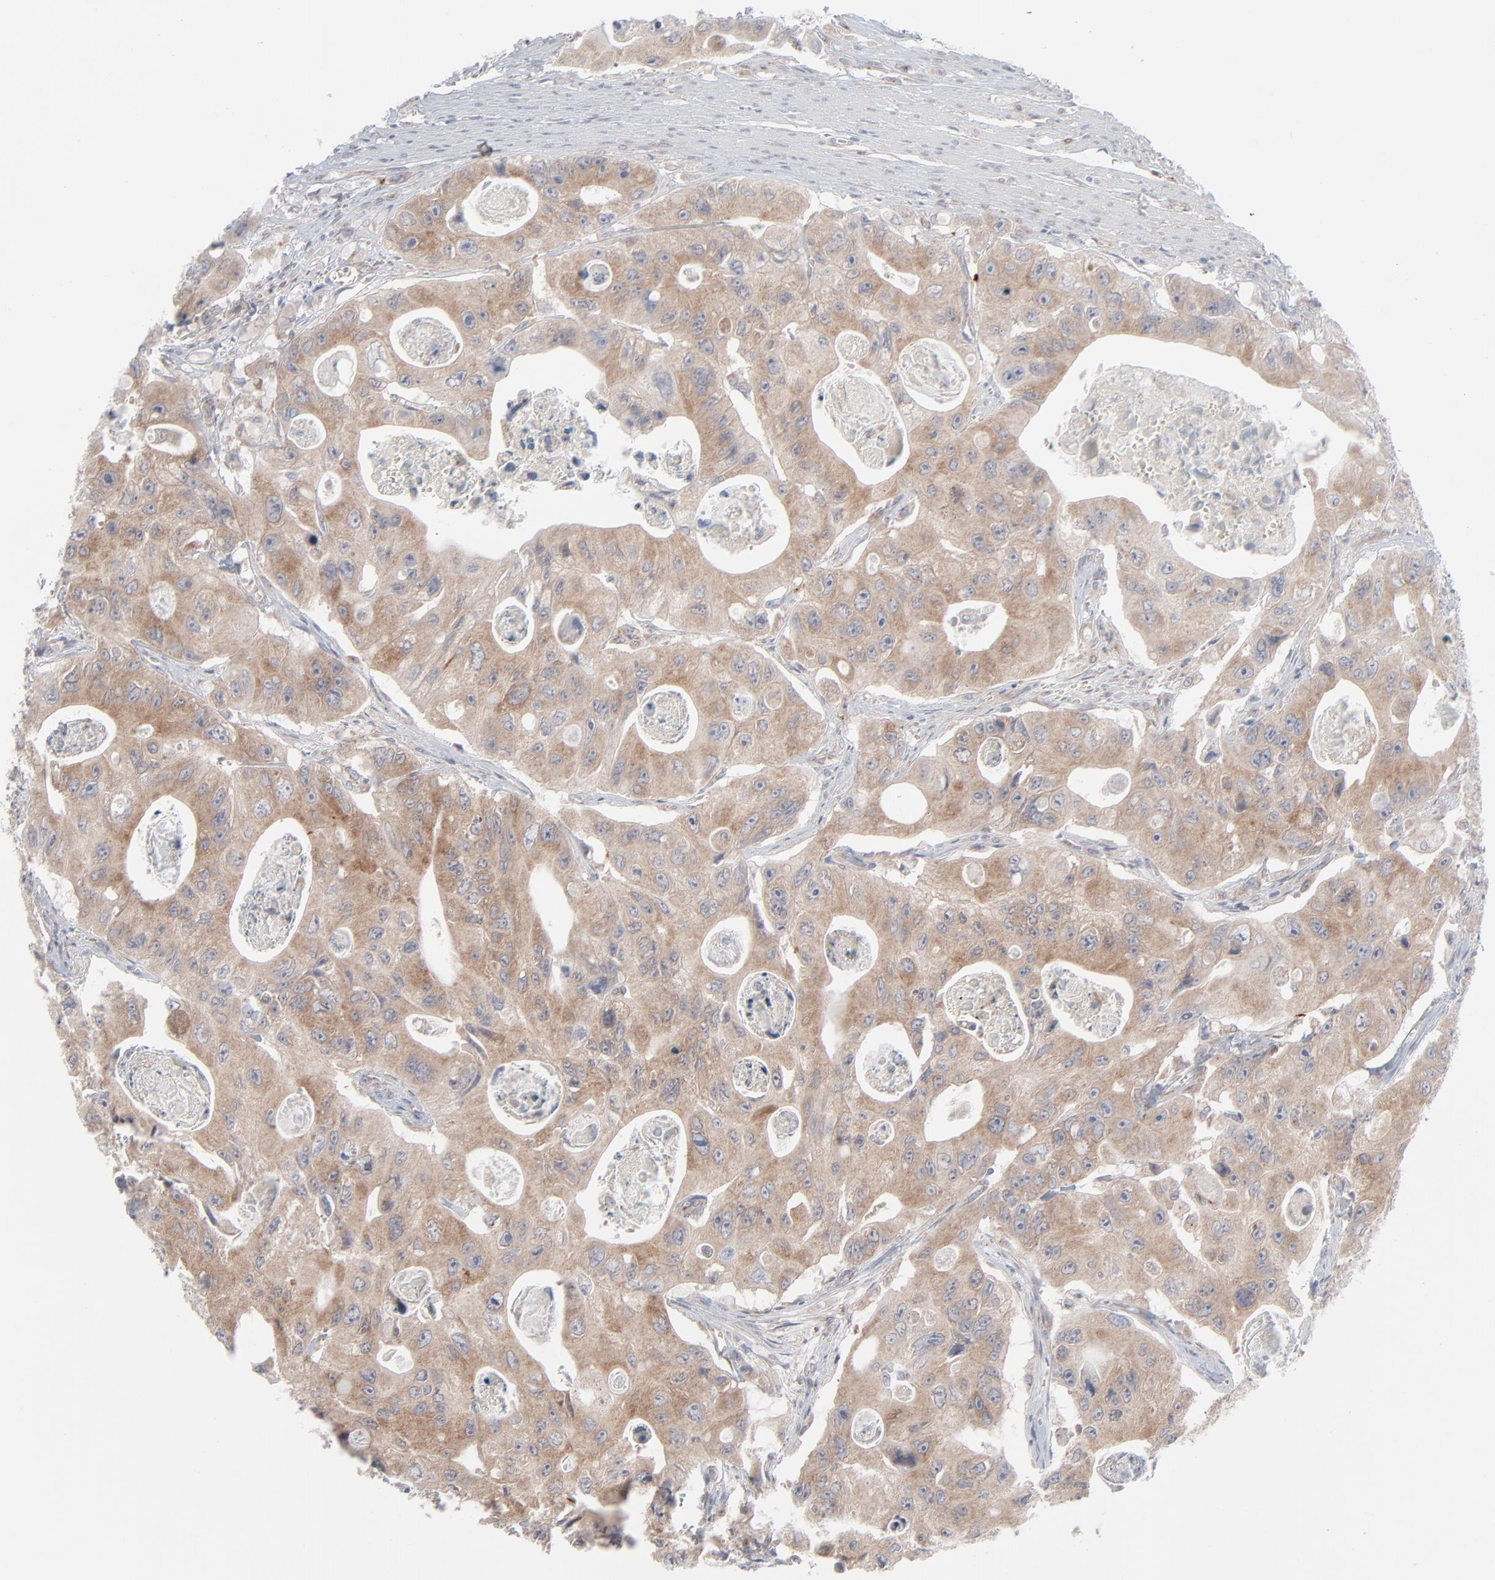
{"staining": {"intensity": "moderate", "quantity": ">75%", "location": "cytoplasmic/membranous"}, "tissue": "colorectal cancer", "cell_type": "Tumor cells", "image_type": "cancer", "snomed": [{"axis": "morphology", "description": "Adenocarcinoma, NOS"}, {"axis": "topography", "description": "Colon"}], "caption": "Adenocarcinoma (colorectal) tissue displays moderate cytoplasmic/membranous positivity in about >75% of tumor cells", "gene": "KDSR", "patient": {"sex": "female", "age": 46}}